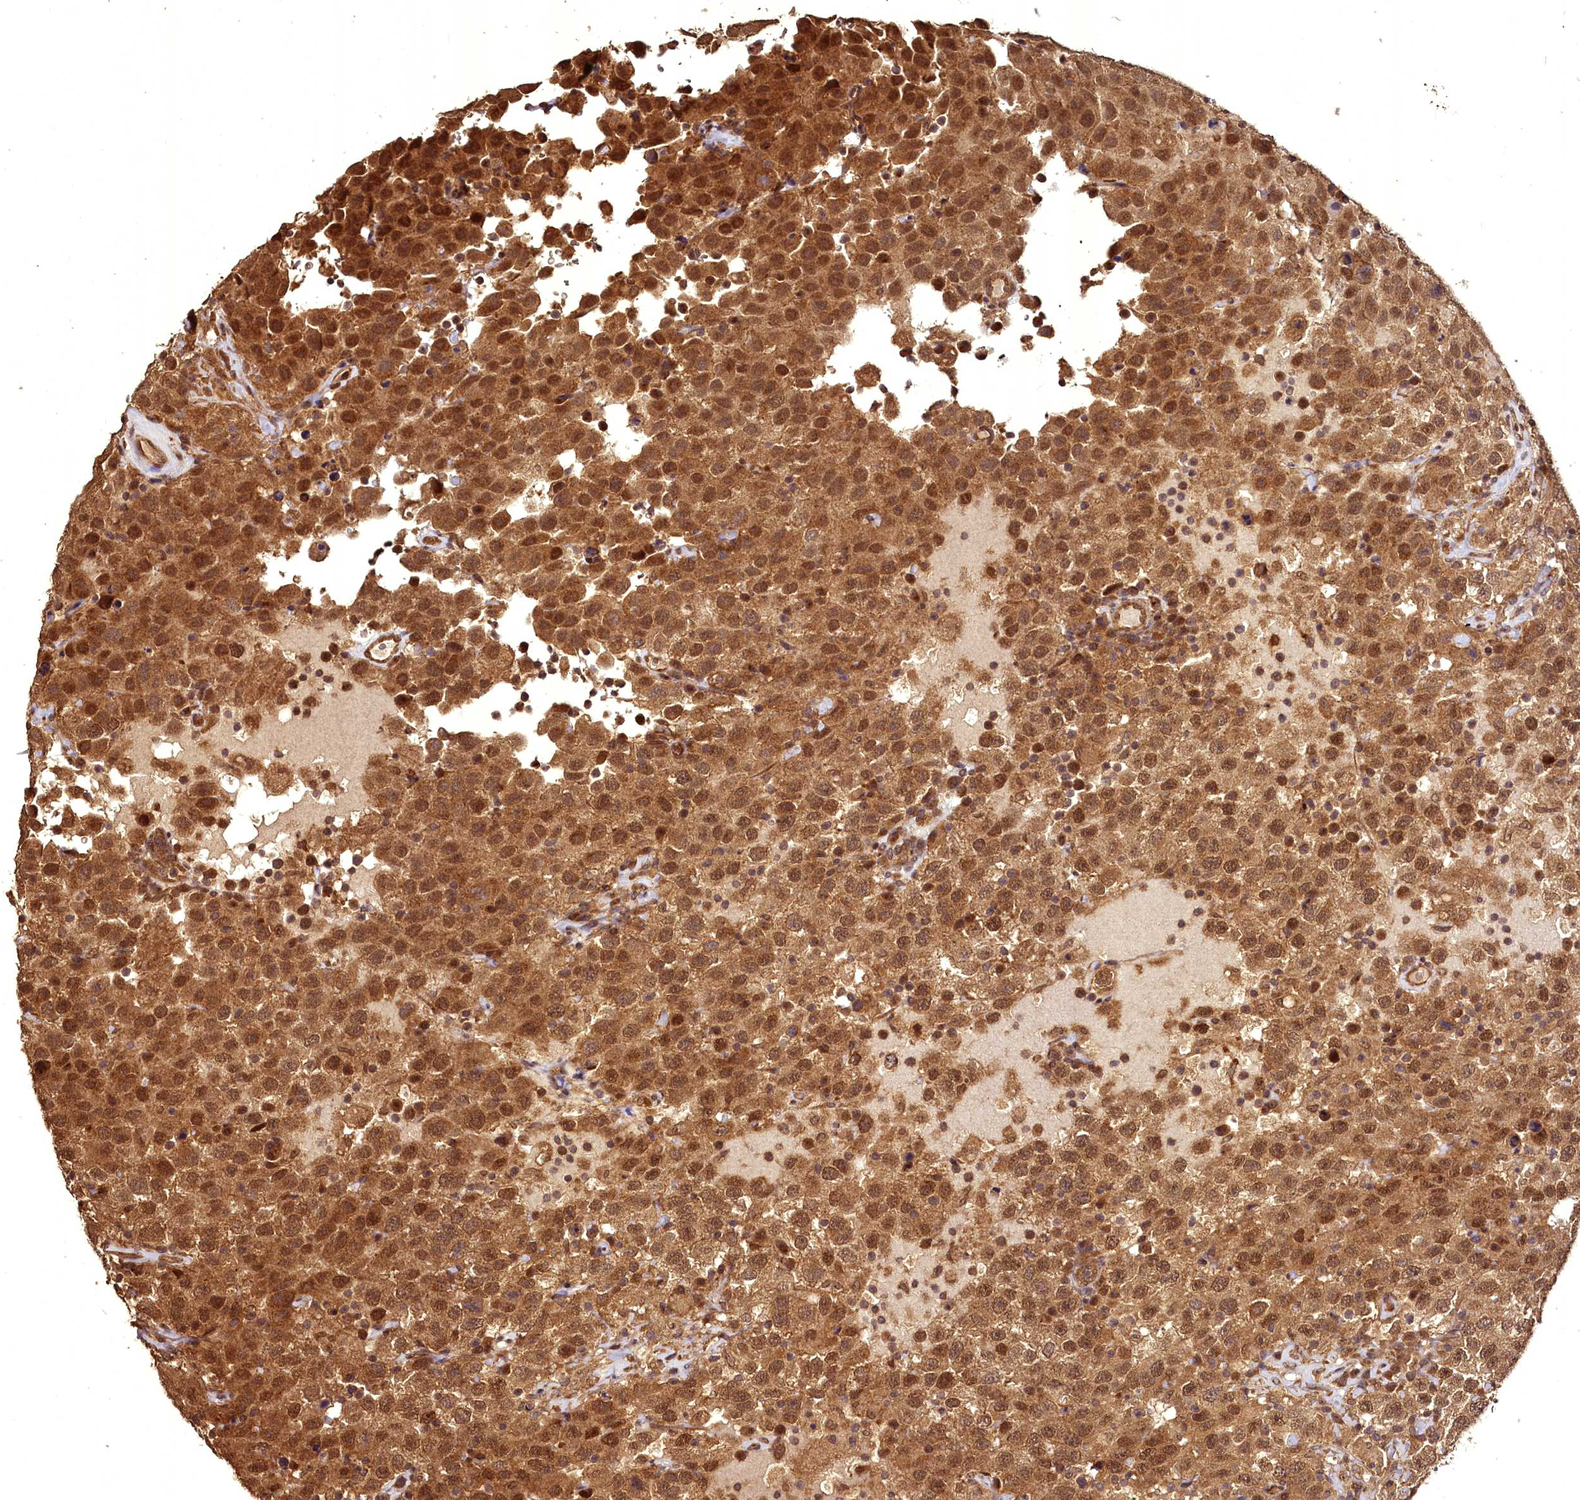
{"staining": {"intensity": "strong", "quantity": ">75%", "location": "cytoplasmic/membranous,nuclear"}, "tissue": "testis cancer", "cell_type": "Tumor cells", "image_type": "cancer", "snomed": [{"axis": "morphology", "description": "Seminoma, NOS"}, {"axis": "topography", "description": "Testis"}], "caption": "Immunohistochemical staining of testis seminoma demonstrates strong cytoplasmic/membranous and nuclear protein positivity in approximately >75% of tumor cells.", "gene": "VPS51", "patient": {"sex": "male", "age": 41}}